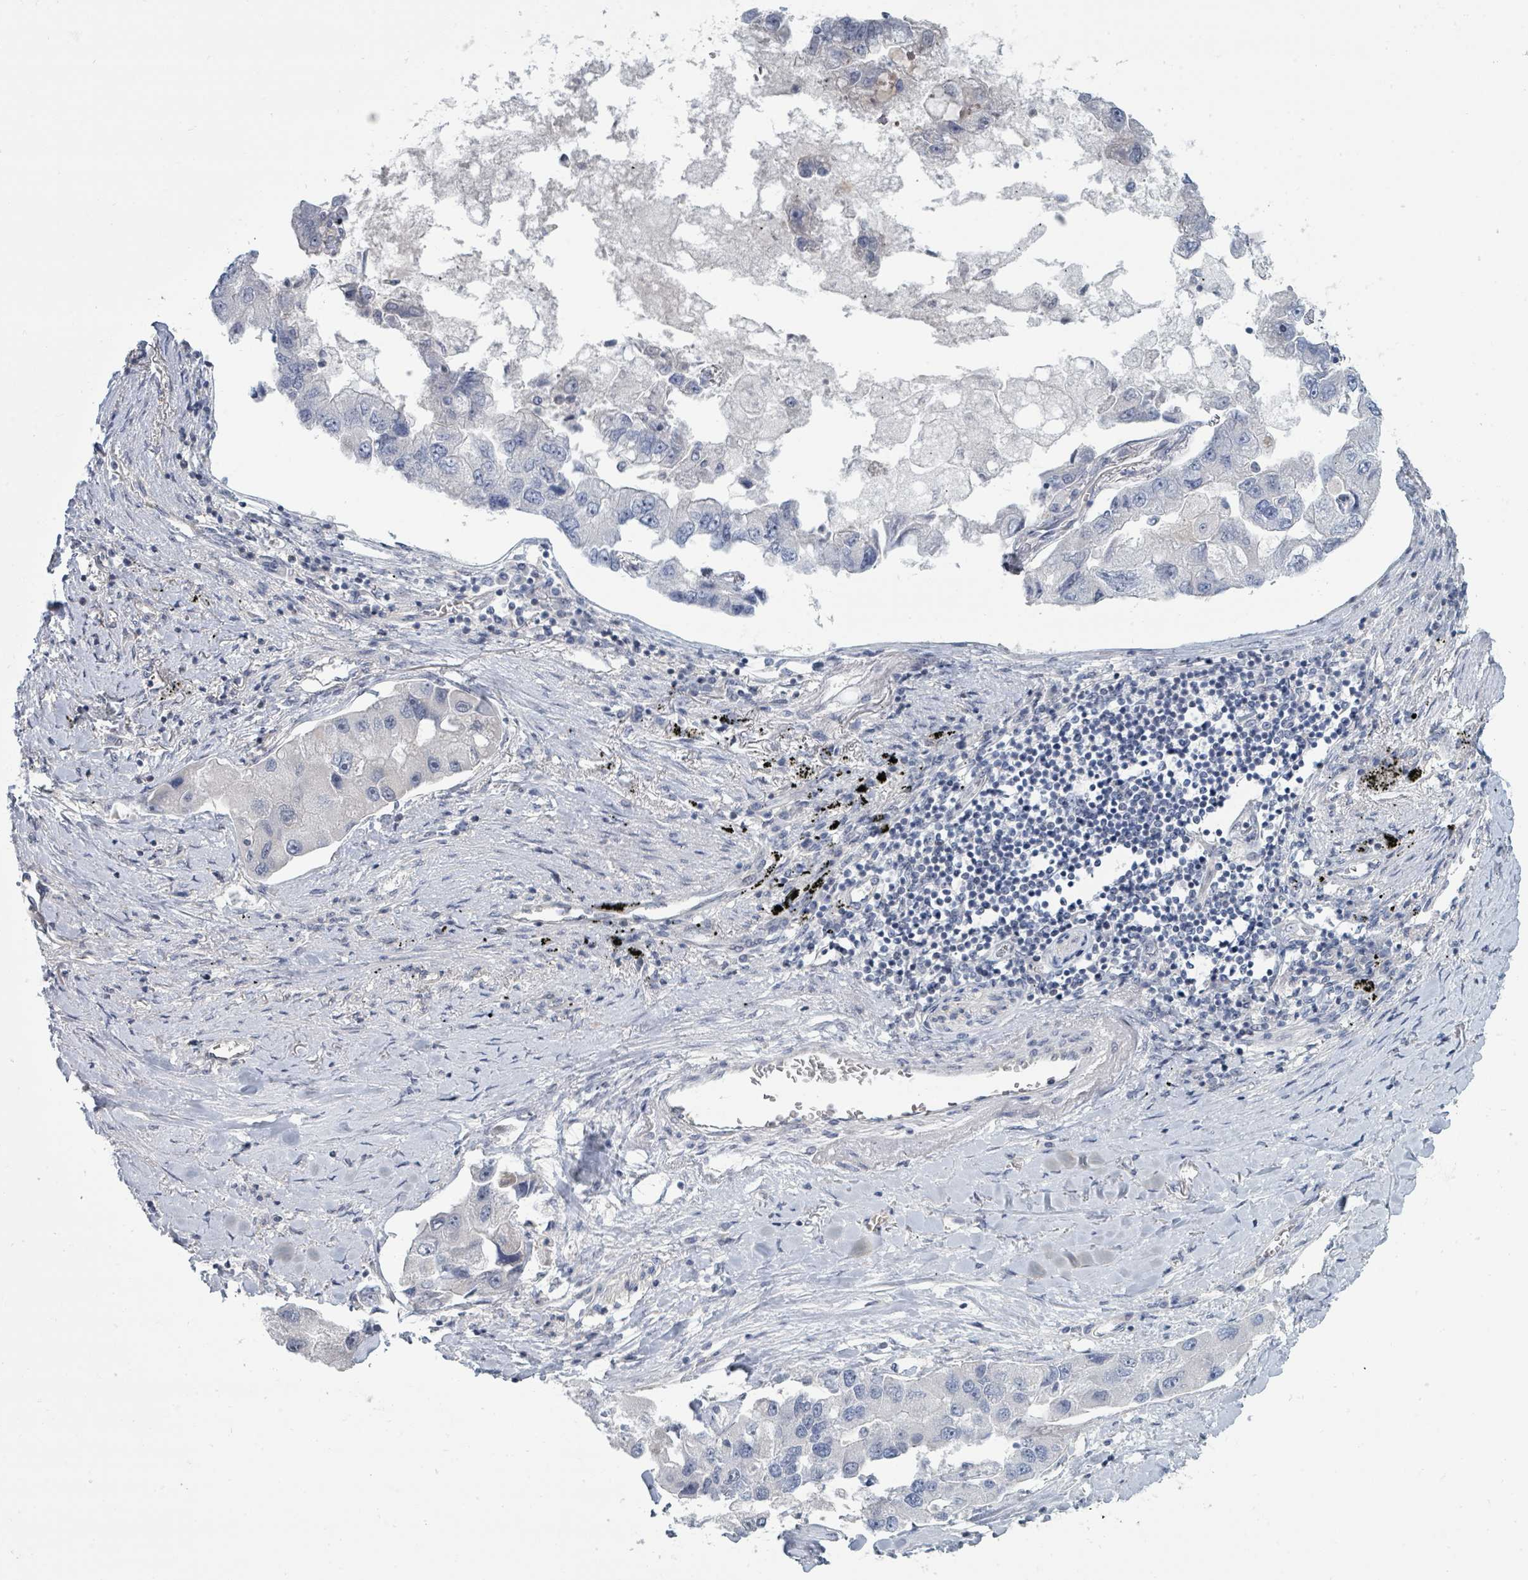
{"staining": {"intensity": "negative", "quantity": "none", "location": "none"}, "tissue": "lung cancer", "cell_type": "Tumor cells", "image_type": "cancer", "snomed": [{"axis": "morphology", "description": "Adenocarcinoma, NOS"}, {"axis": "topography", "description": "Lung"}], "caption": "Tumor cells are negative for brown protein staining in lung cancer (adenocarcinoma).", "gene": "SLC25A45", "patient": {"sex": "female", "age": 54}}